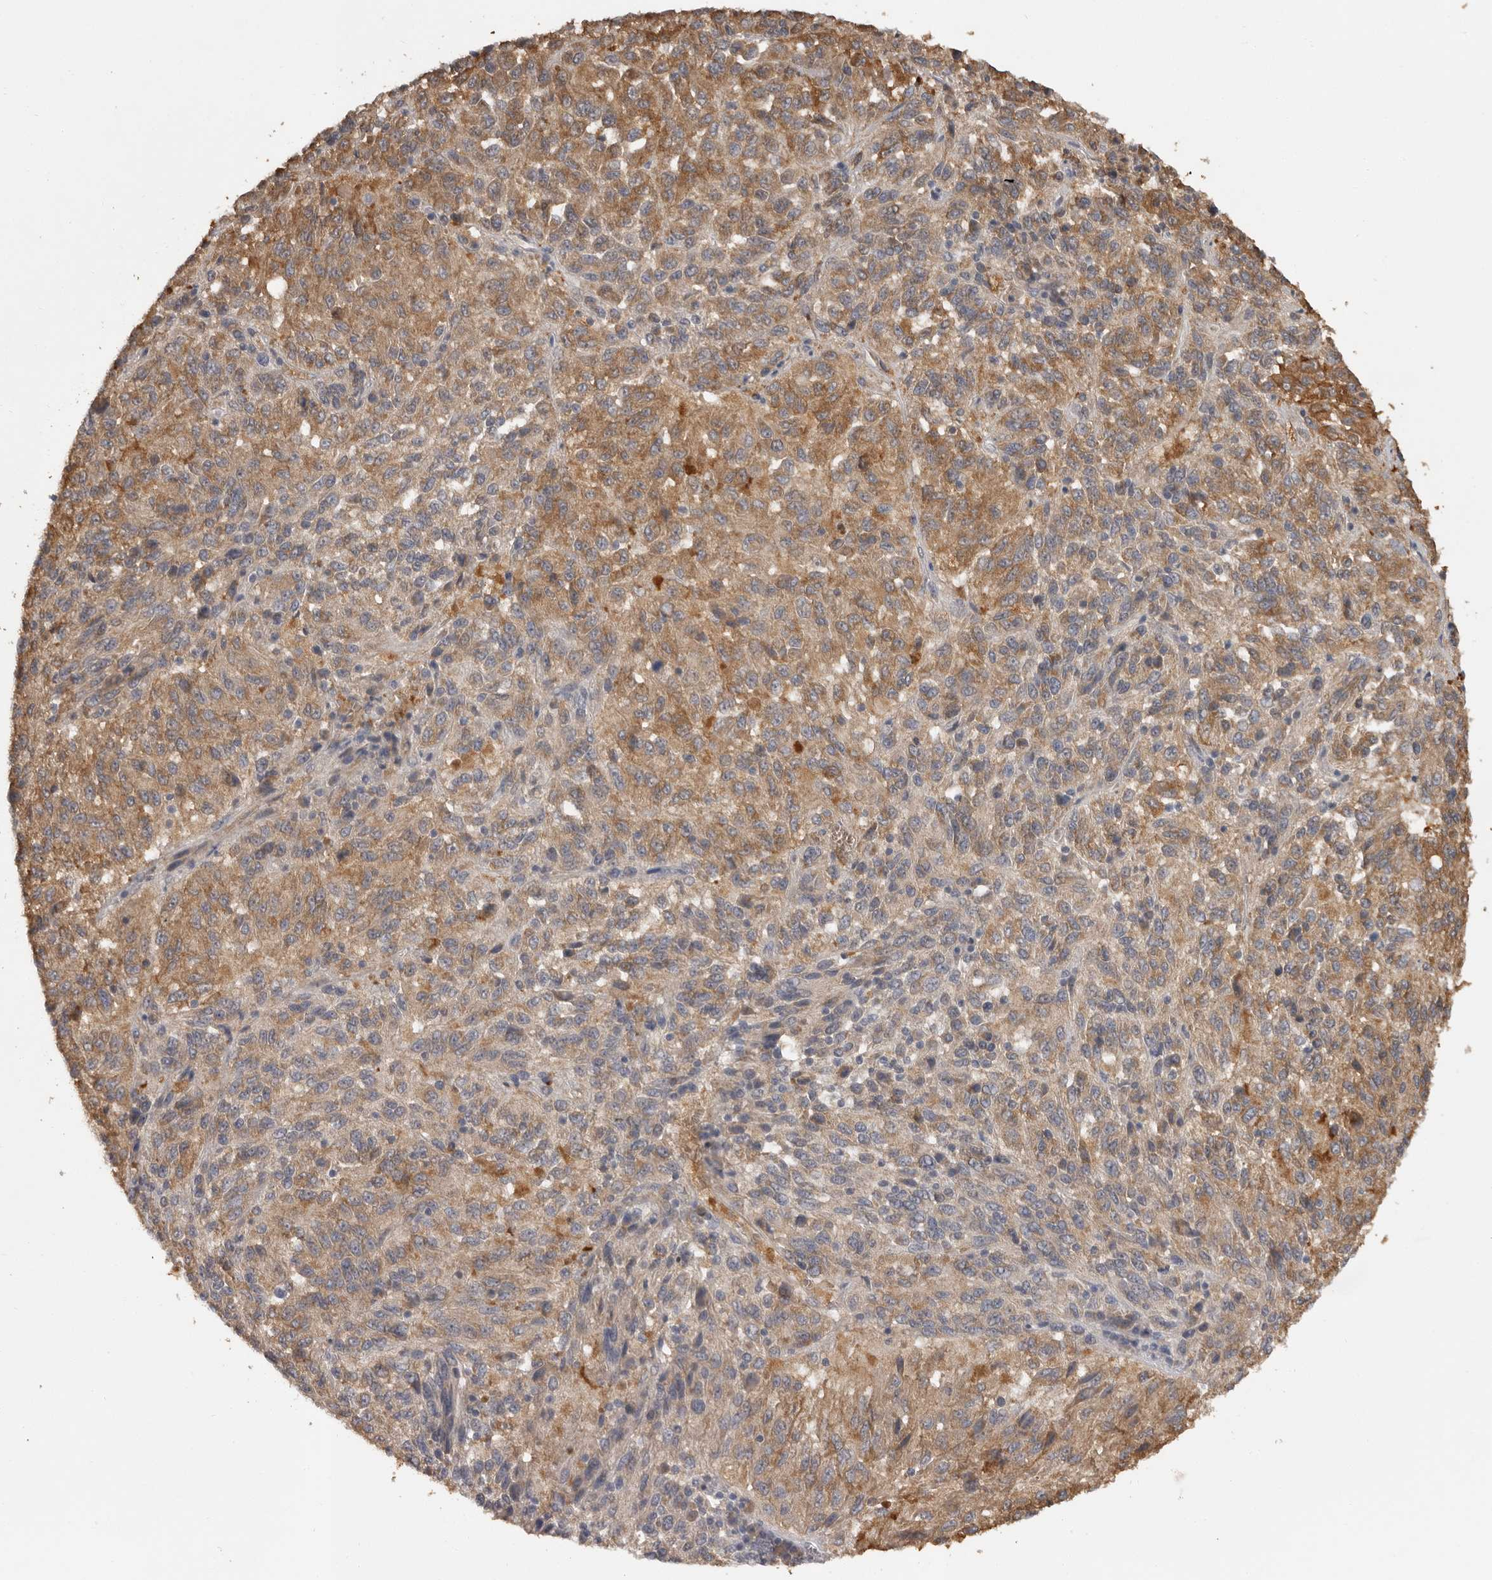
{"staining": {"intensity": "moderate", "quantity": ">75%", "location": "cytoplasmic/membranous"}, "tissue": "melanoma", "cell_type": "Tumor cells", "image_type": "cancer", "snomed": [{"axis": "morphology", "description": "Malignant melanoma, Metastatic site"}, {"axis": "topography", "description": "Lung"}], "caption": "Tumor cells exhibit moderate cytoplasmic/membranous staining in about >75% of cells in melanoma. (Stains: DAB in brown, nuclei in blue, Microscopy: brightfield microscopy at high magnification).", "gene": "MTF1", "patient": {"sex": "male", "age": 64}}